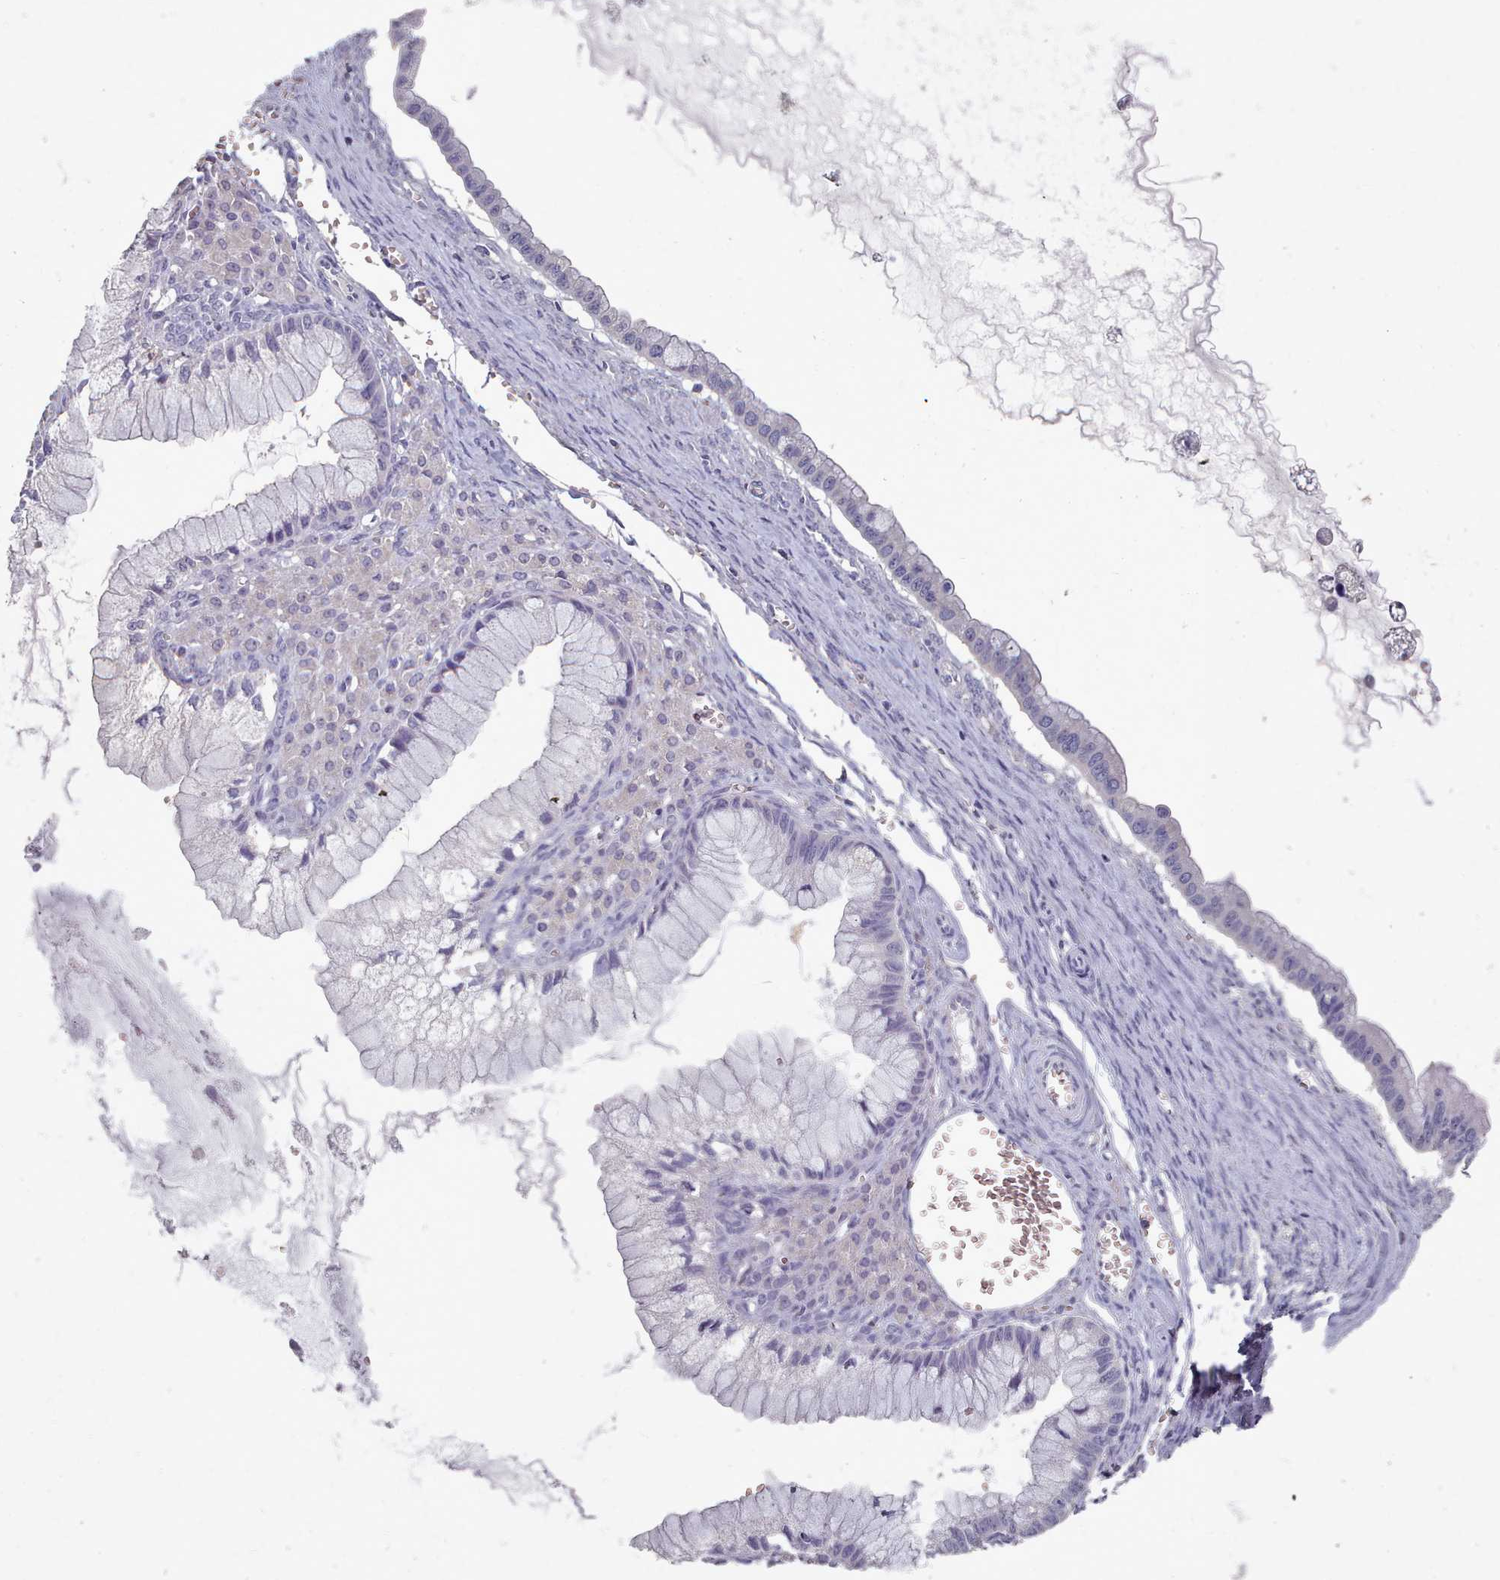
{"staining": {"intensity": "negative", "quantity": "none", "location": "none"}, "tissue": "ovarian cancer", "cell_type": "Tumor cells", "image_type": "cancer", "snomed": [{"axis": "morphology", "description": "Cystadenocarcinoma, mucinous, NOS"}, {"axis": "topography", "description": "Ovary"}], "caption": "The histopathology image reveals no staining of tumor cells in ovarian cancer (mucinous cystadenocarcinoma).", "gene": "OTULINL", "patient": {"sex": "female", "age": 59}}